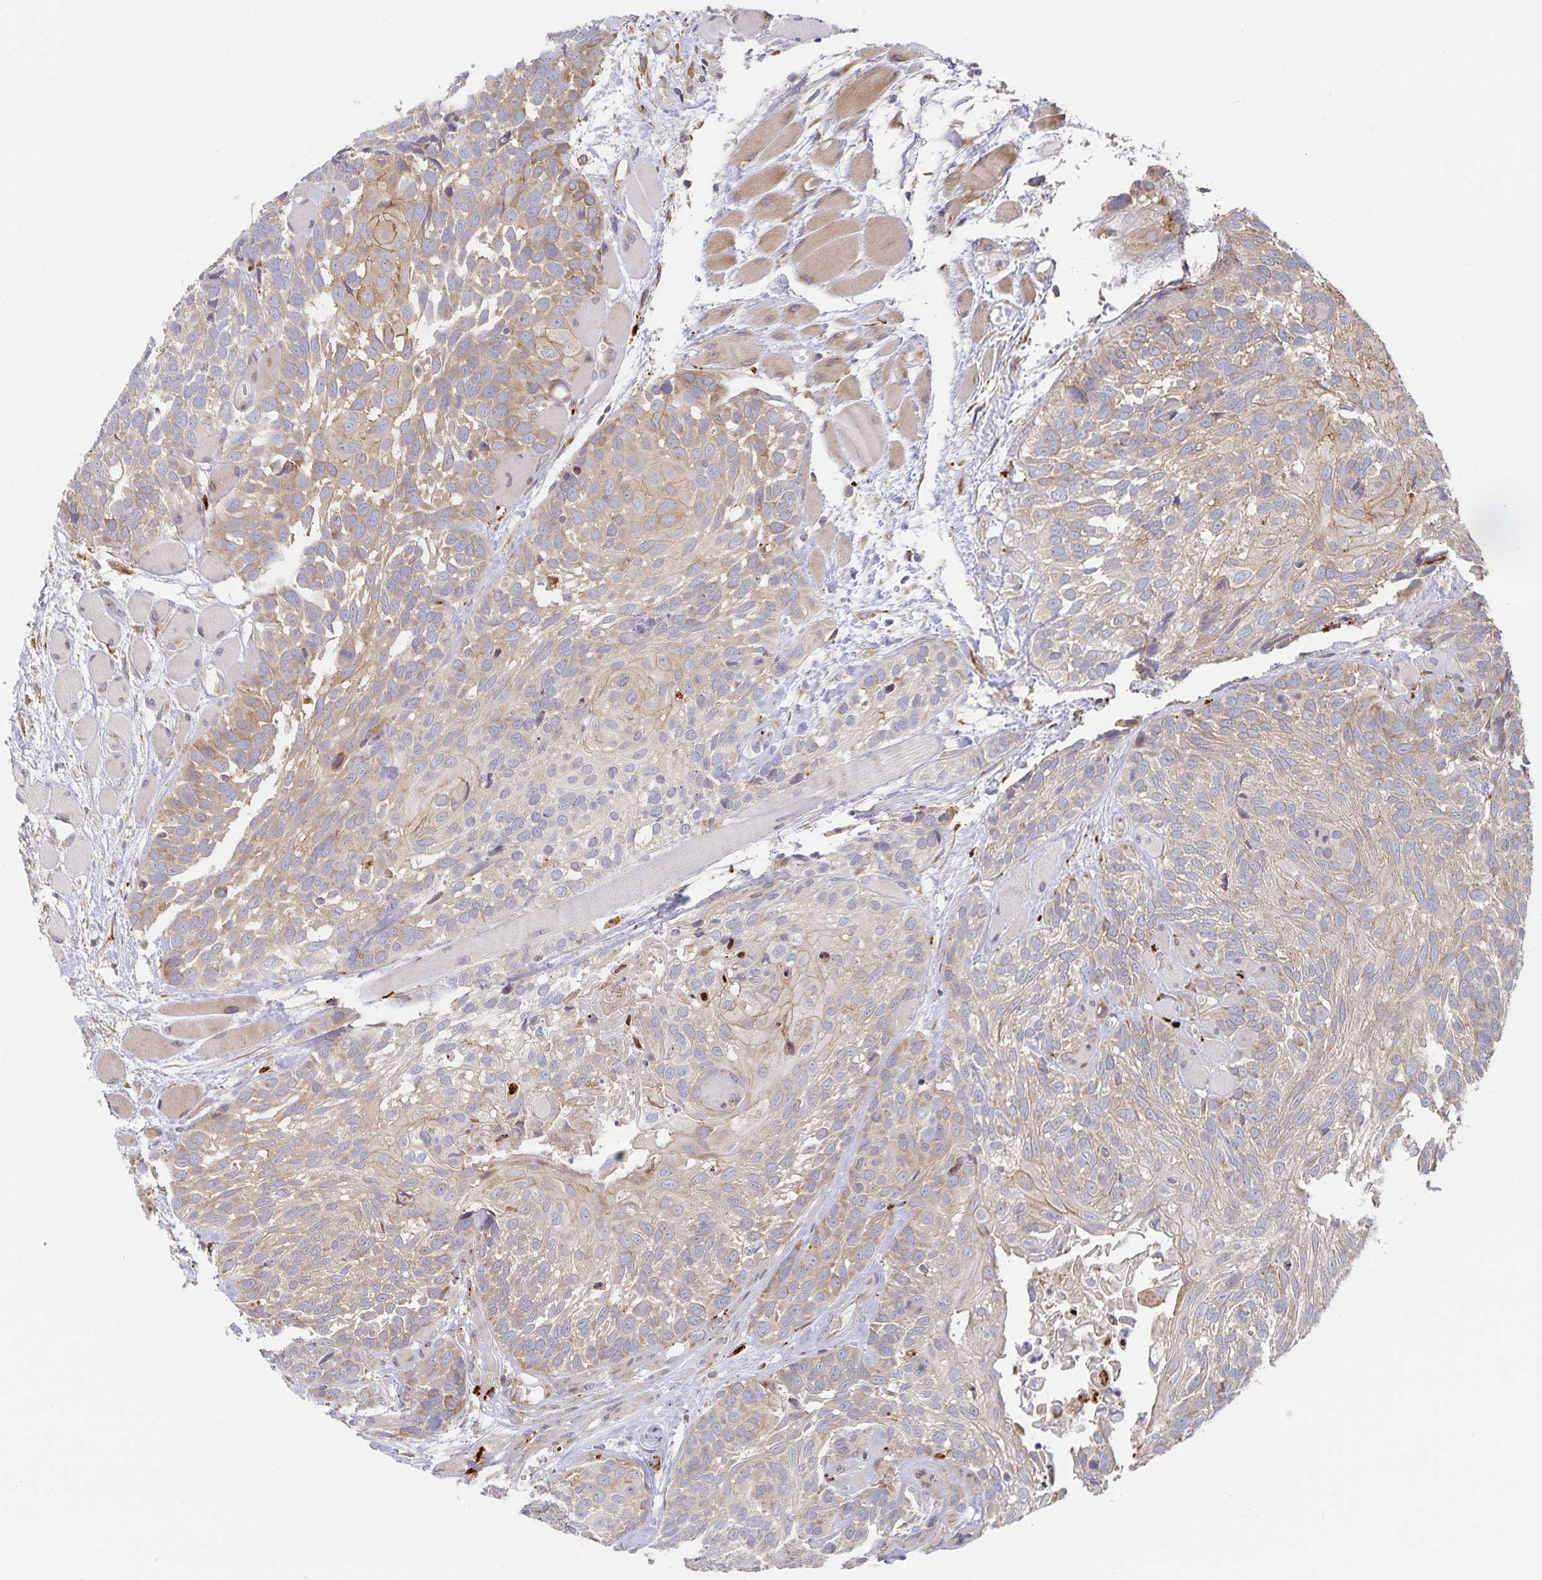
{"staining": {"intensity": "weak", "quantity": "25%-75%", "location": "cytoplasmic/membranous"}, "tissue": "head and neck cancer", "cell_type": "Tumor cells", "image_type": "cancer", "snomed": [{"axis": "morphology", "description": "Squamous cell carcinoma, NOS"}, {"axis": "topography", "description": "Head-Neck"}], "caption": "Protein staining shows weak cytoplasmic/membranous positivity in approximately 25%-75% of tumor cells in head and neck cancer.", "gene": "NOMO1", "patient": {"sex": "female", "age": 50}}